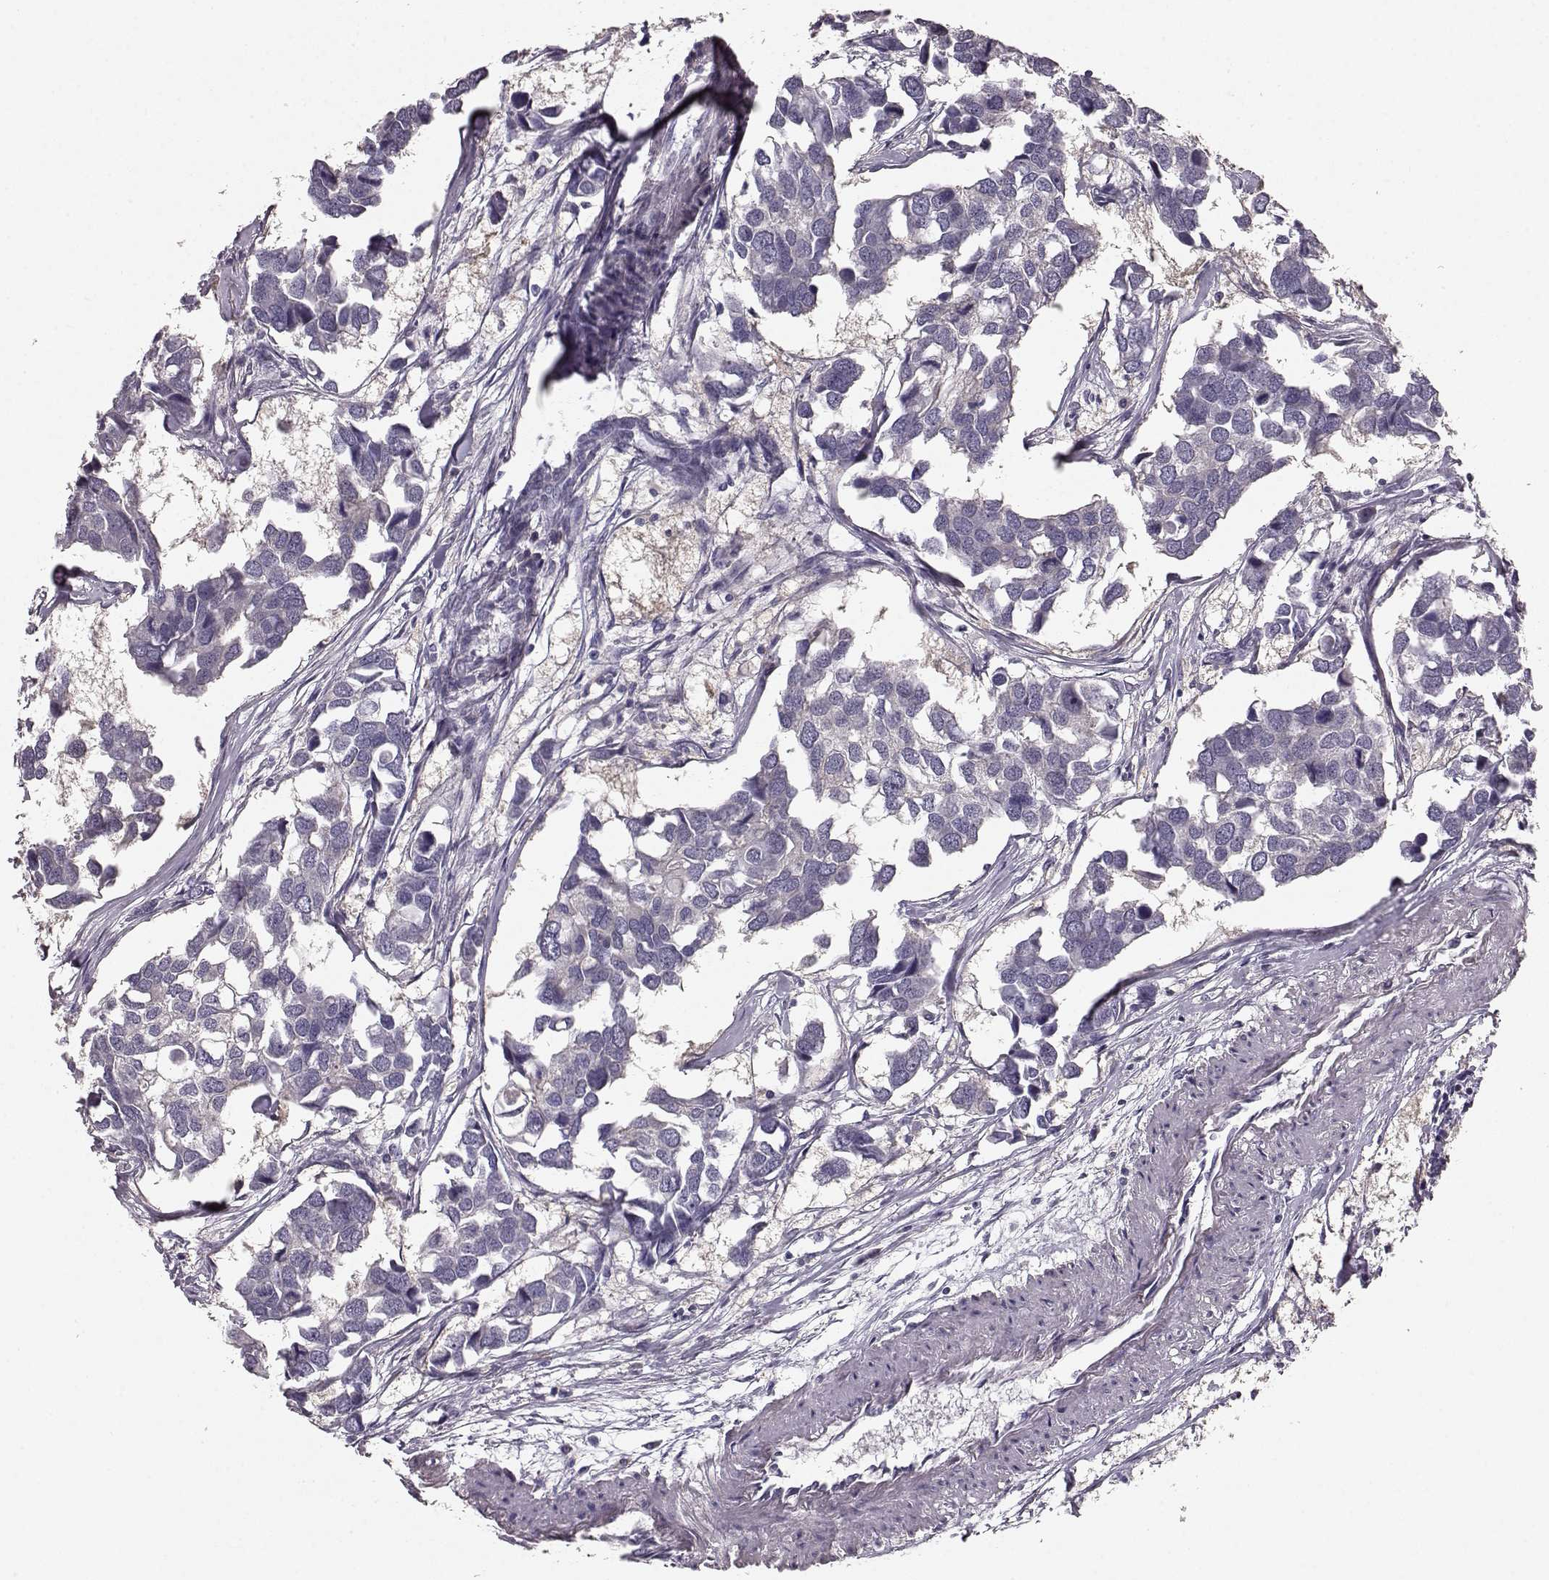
{"staining": {"intensity": "negative", "quantity": "none", "location": "none"}, "tissue": "breast cancer", "cell_type": "Tumor cells", "image_type": "cancer", "snomed": [{"axis": "morphology", "description": "Duct carcinoma"}, {"axis": "topography", "description": "Breast"}], "caption": "The IHC micrograph has no significant positivity in tumor cells of breast cancer tissue.", "gene": "GPR50", "patient": {"sex": "female", "age": 83}}